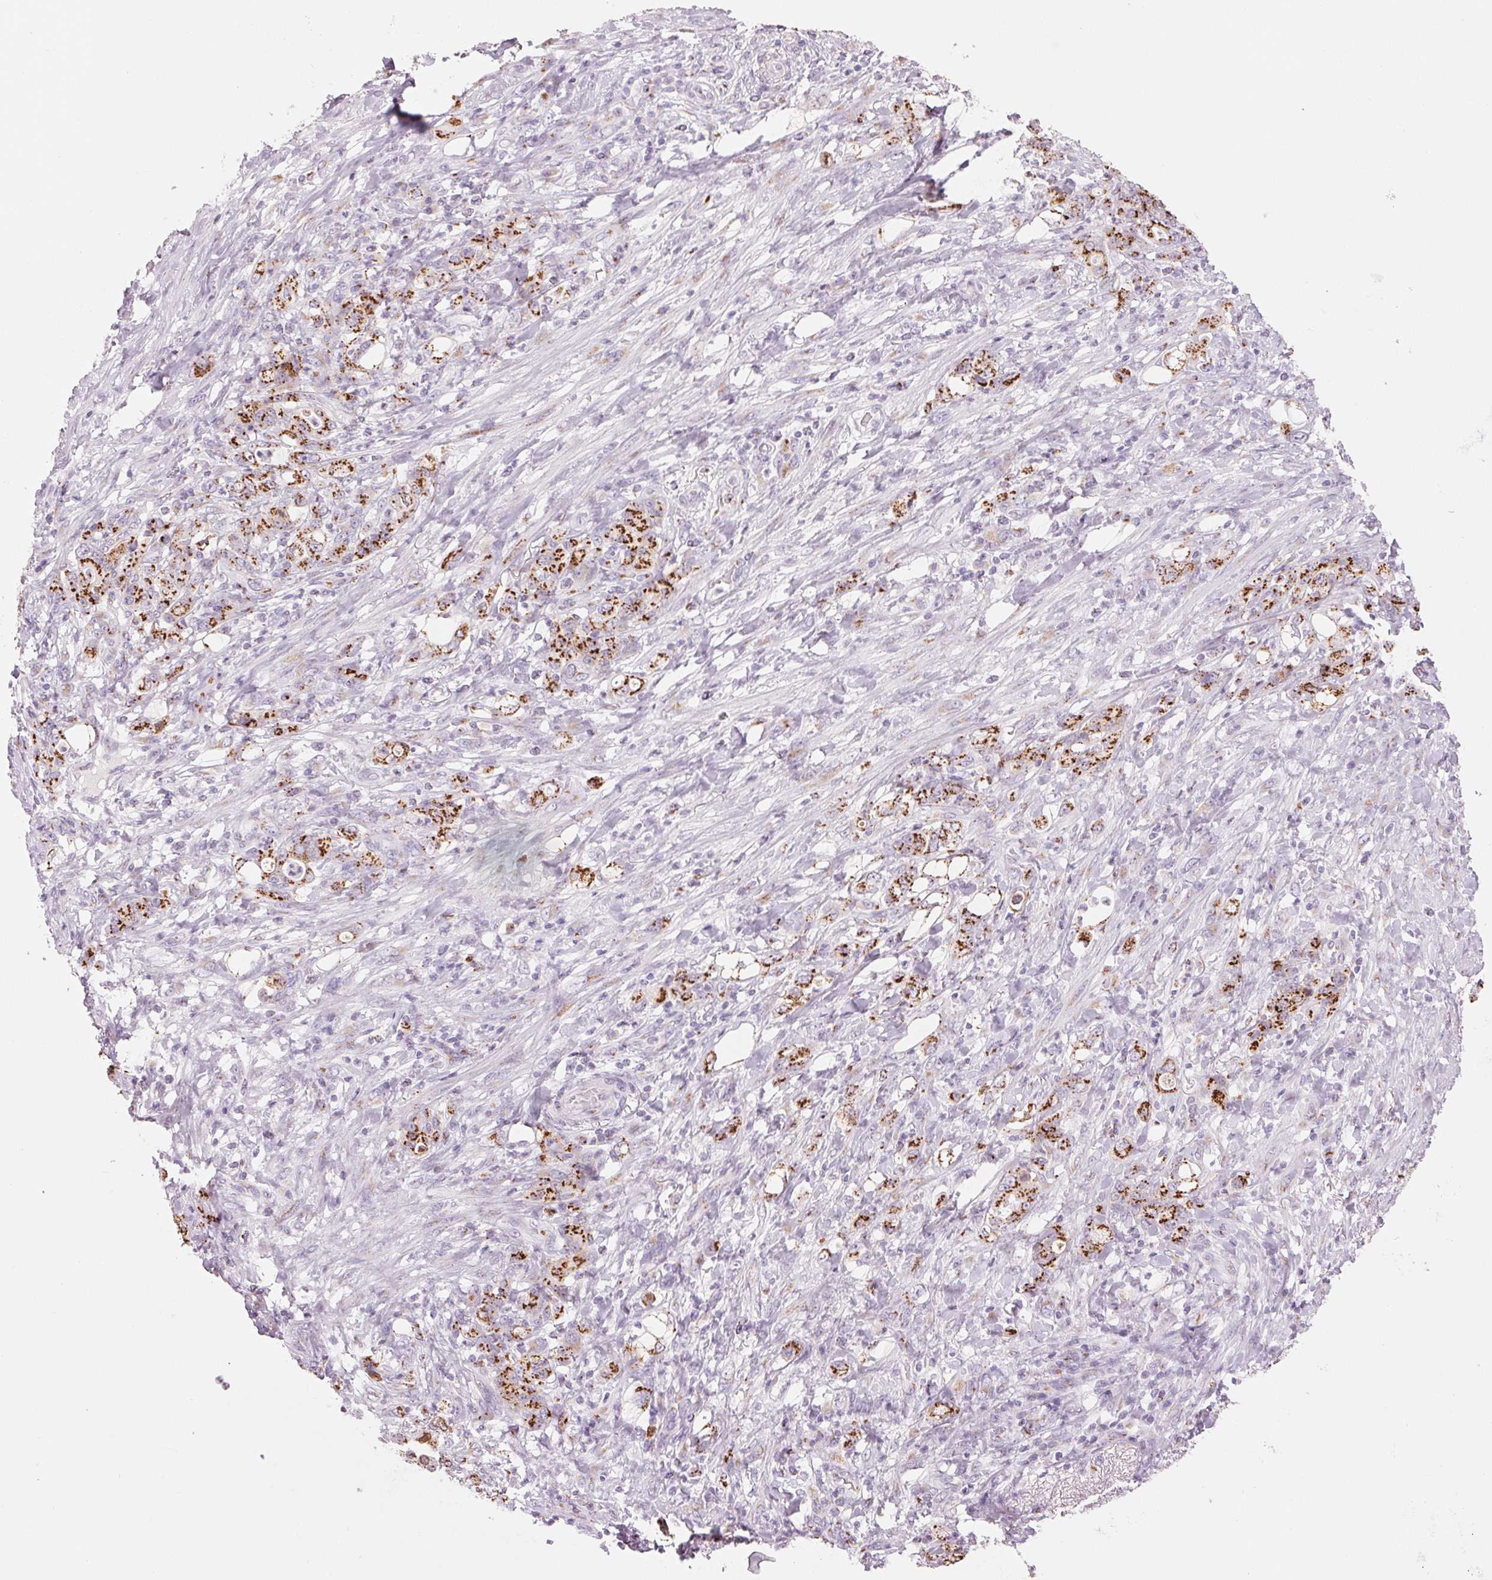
{"staining": {"intensity": "strong", "quantity": ">75%", "location": "cytoplasmic/membranous"}, "tissue": "stomach cancer", "cell_type": "Tumor cells", "image_type": "cancer", "snomed": [{"axis": "morphology", "description": "Adenocarcinoma, NOS"}, {"axis": "topography", "description": "Stomach"}], "caption": "Stomach cancer (adenocarcinoma) tissue reveals strong cytoplasmic/membranous staining in about >75% of tumor cells, visualized by immunohistochemistry. The protein is shown in brown color, while the nuclei are stained blue.", "gene": "GALNT7", "patient": {"sex": "female", "age": 79}}